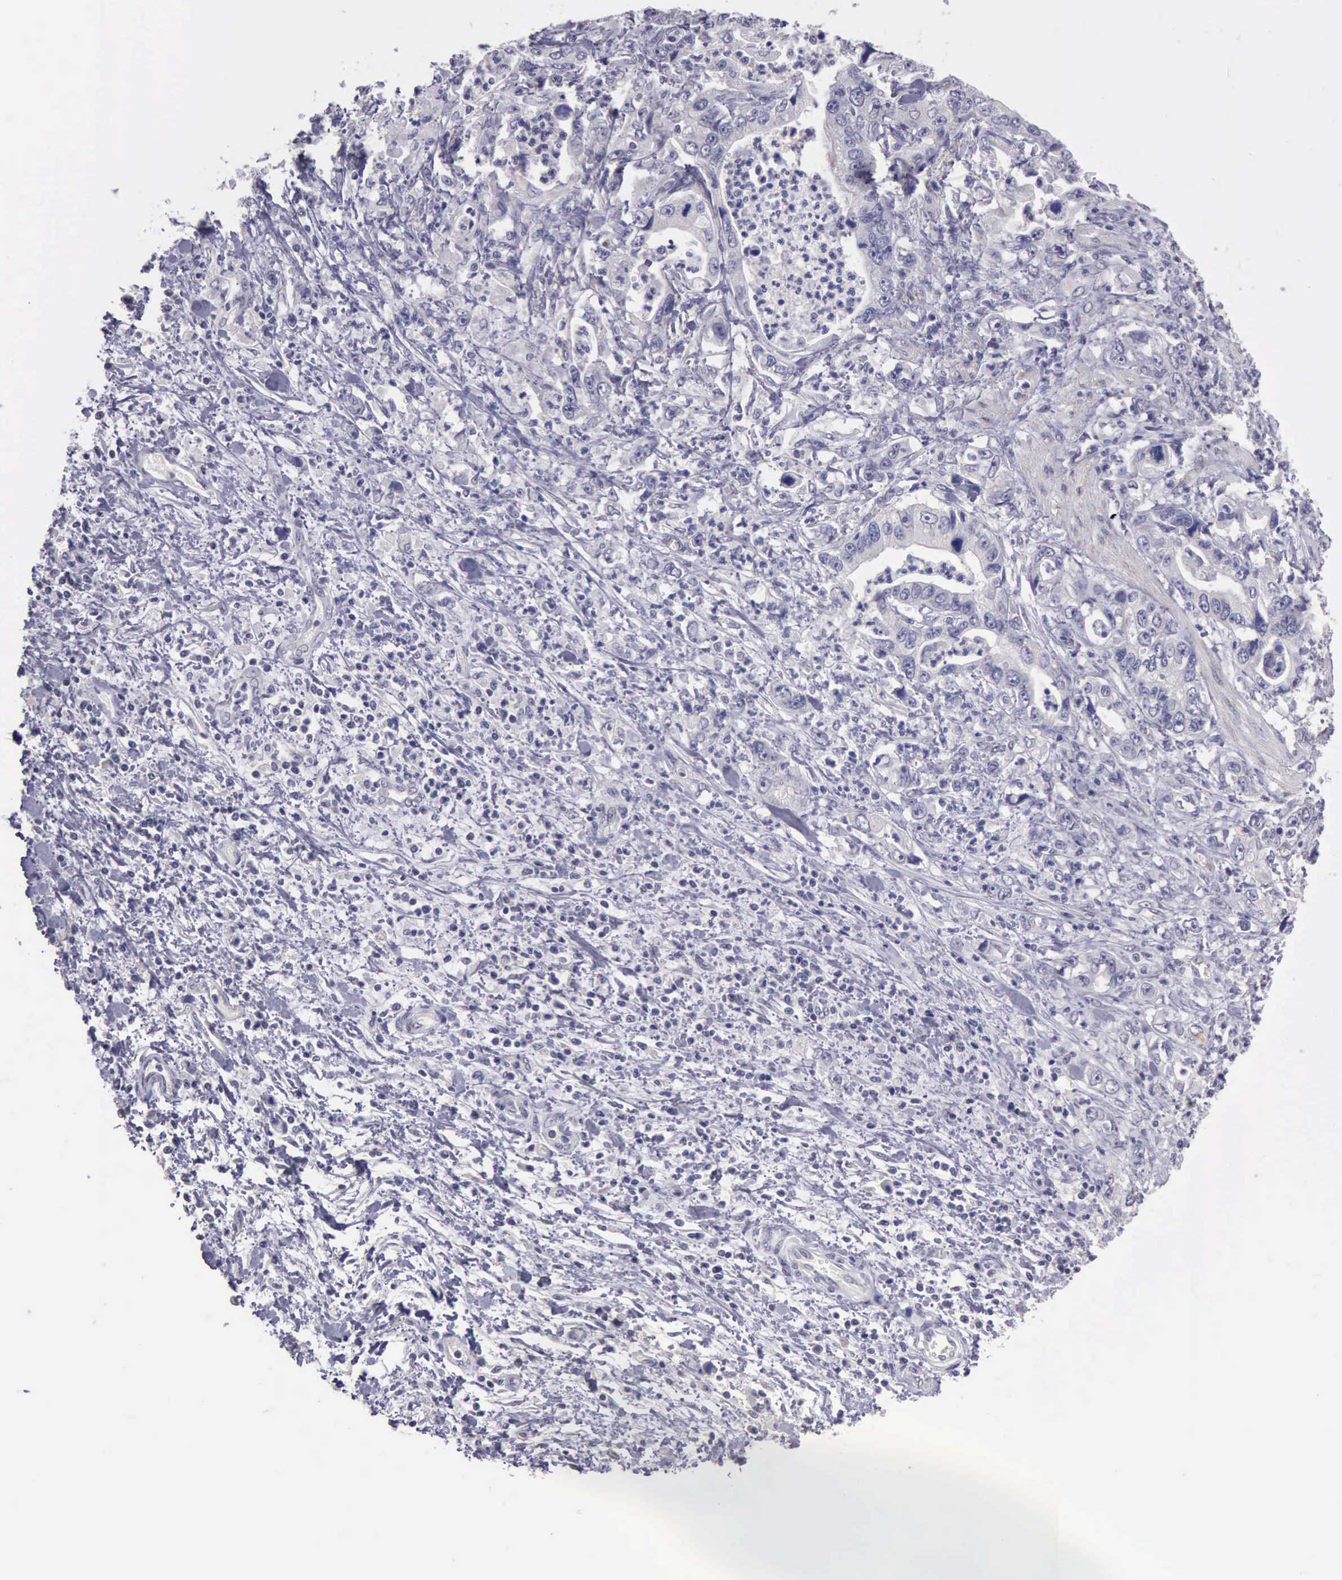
{"staining": {"intensity": "negative", "quantity": "none", "location": "none"}, "tissue": "stomach cancer", "cell_type": "Tumor cells", "image_type": "cancer", "snomed": [{"axis": "morphology", "description": "Adenocarcinoma, NOS"}, {"axis": "topography", "description": "Pancreas"}, {"axis": "topography", "description": "Stomach, upper"}], "caption": "Image shows no significant protein staining in tumor cells of adenocarcinoma (stomach). Nuclei are stained in blue.", "gene": "KCND1", "patient": {"sex": "male", "age": 77}}